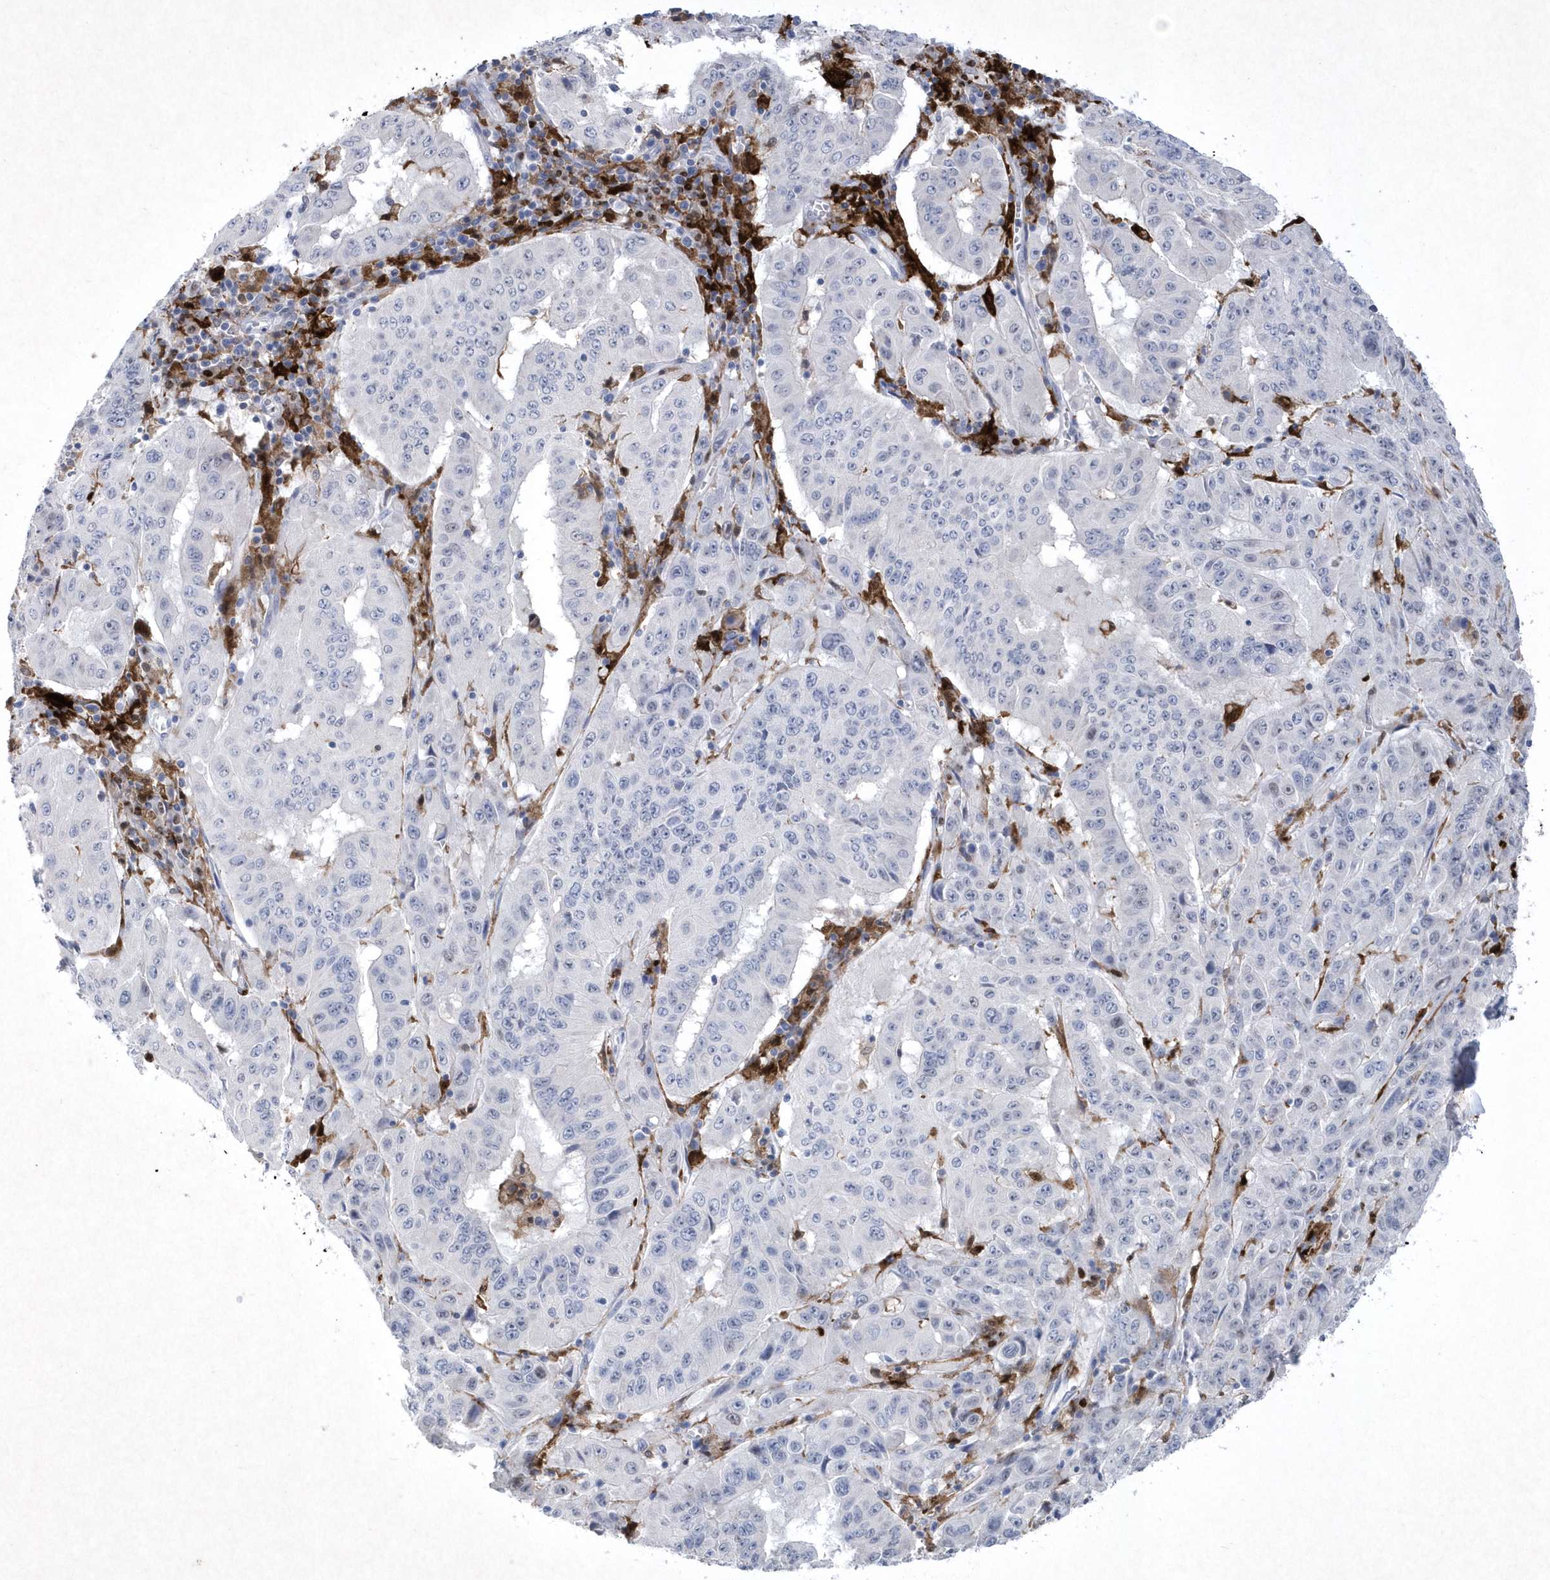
{"staining": {"intensity": "negative", "quantity": "none", "location": "none"}, "tissue": "pancreatic cancer", "cell_type": "Tumor cells", "image_type": "cancer", "snomed": [{"axis": "morphology", "description": "Adenocarcinoma, NOS"}, {"axis": "topography", "description": "Pancreas"}], "caption": "Adenocarcinoma (pancreatic) stained for a protein using immunohistochemistry demonstrates no expression tumor cells.", "gene": "BHLHA15", "patient": {"sex": "male", "age": 63}}